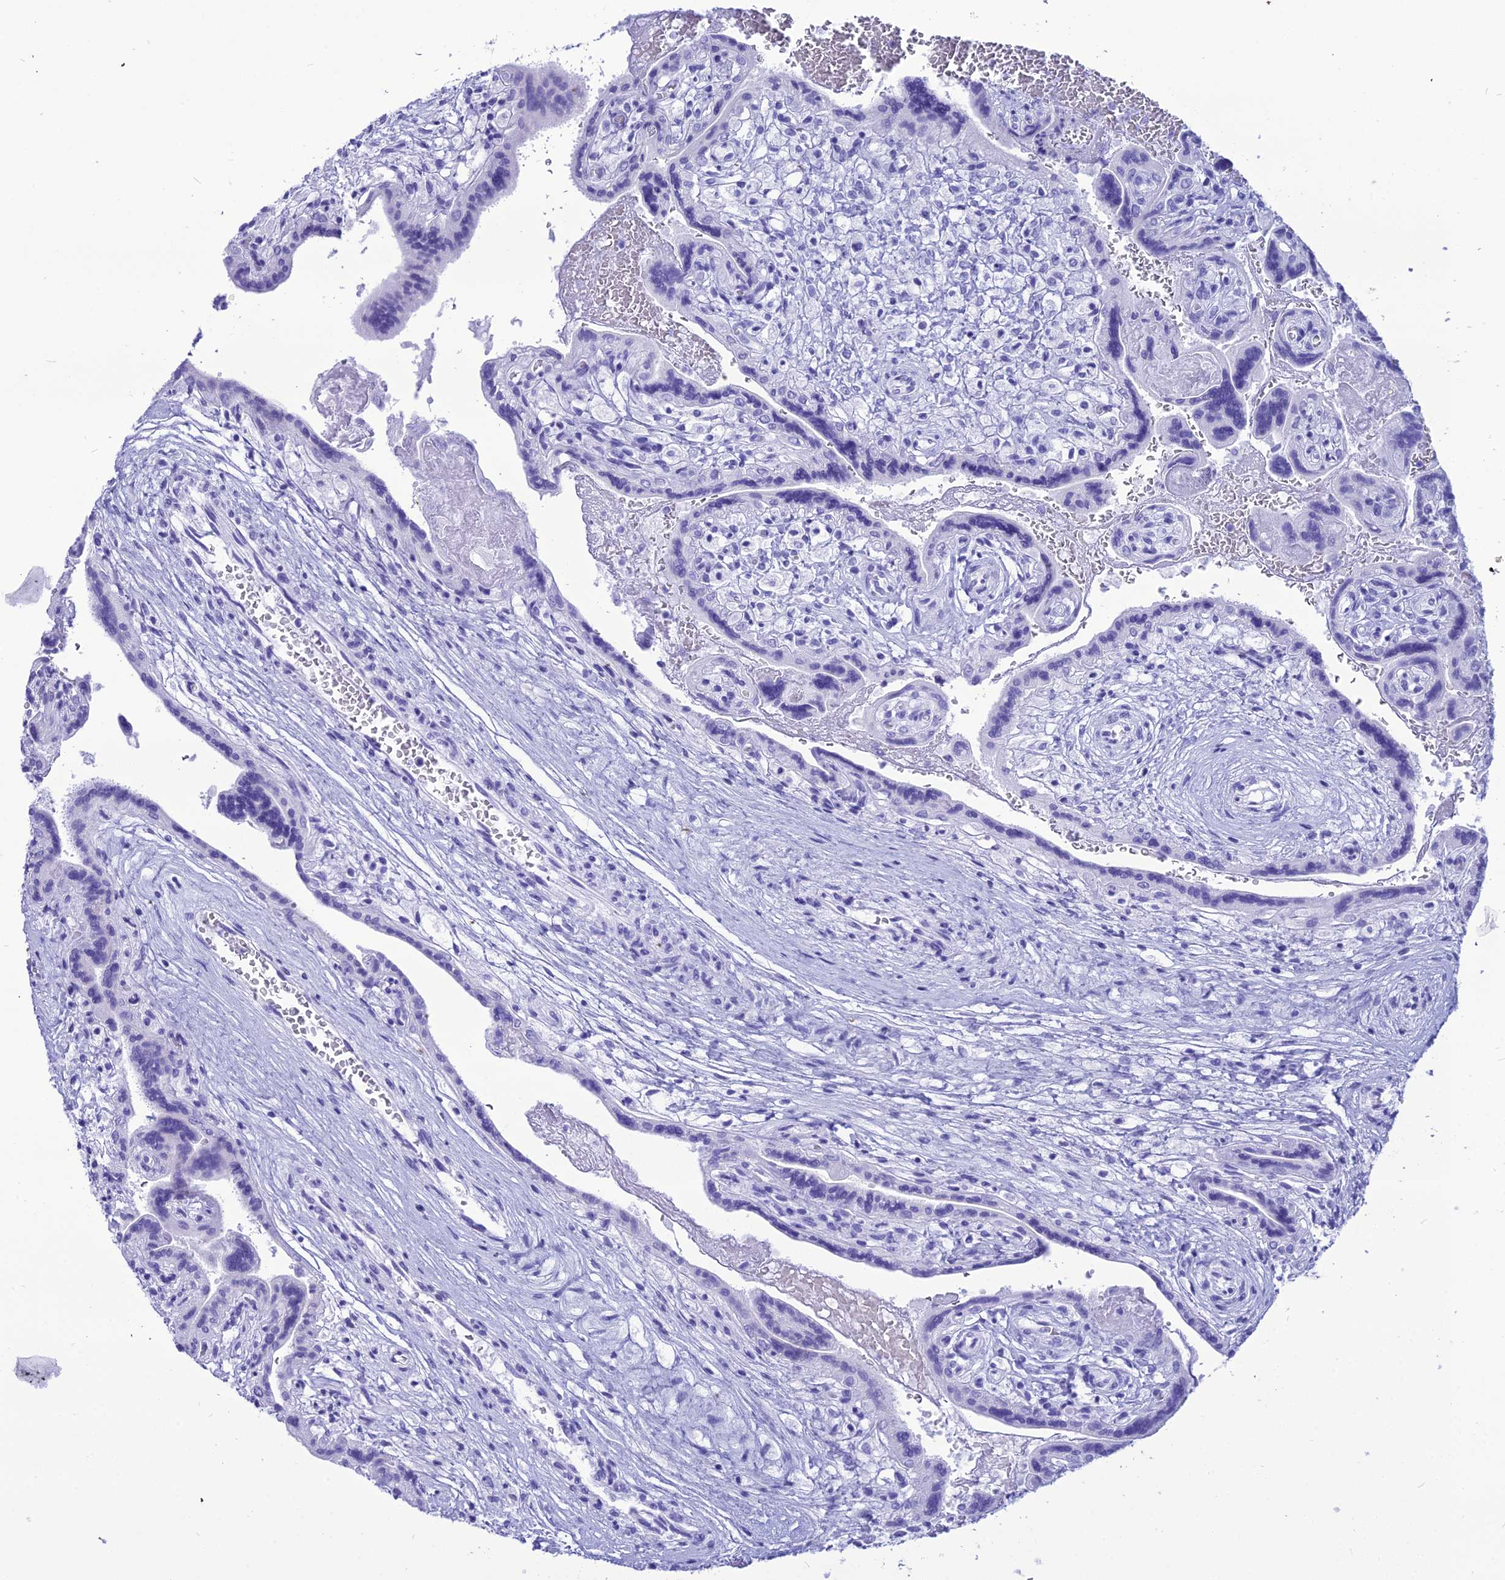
{"staining": {"intensity": "negative", "quantity": "none", "location": "none"}, "tissue": "placenta", "cell_type": "Trophoblastic cells", "image_type": "normal", "snomed": [{"axis": "morphology", "description": "Normal tissue, NOS"}, {"axis": "topography", "description": "Placenta"}], "caption": "This is a image of immunohistochemistry staining of normal placenta, which shows no expression in trophoblastic cells.", "gene": "PNMA5", "patient": {"sex": "female", "age": 37}}